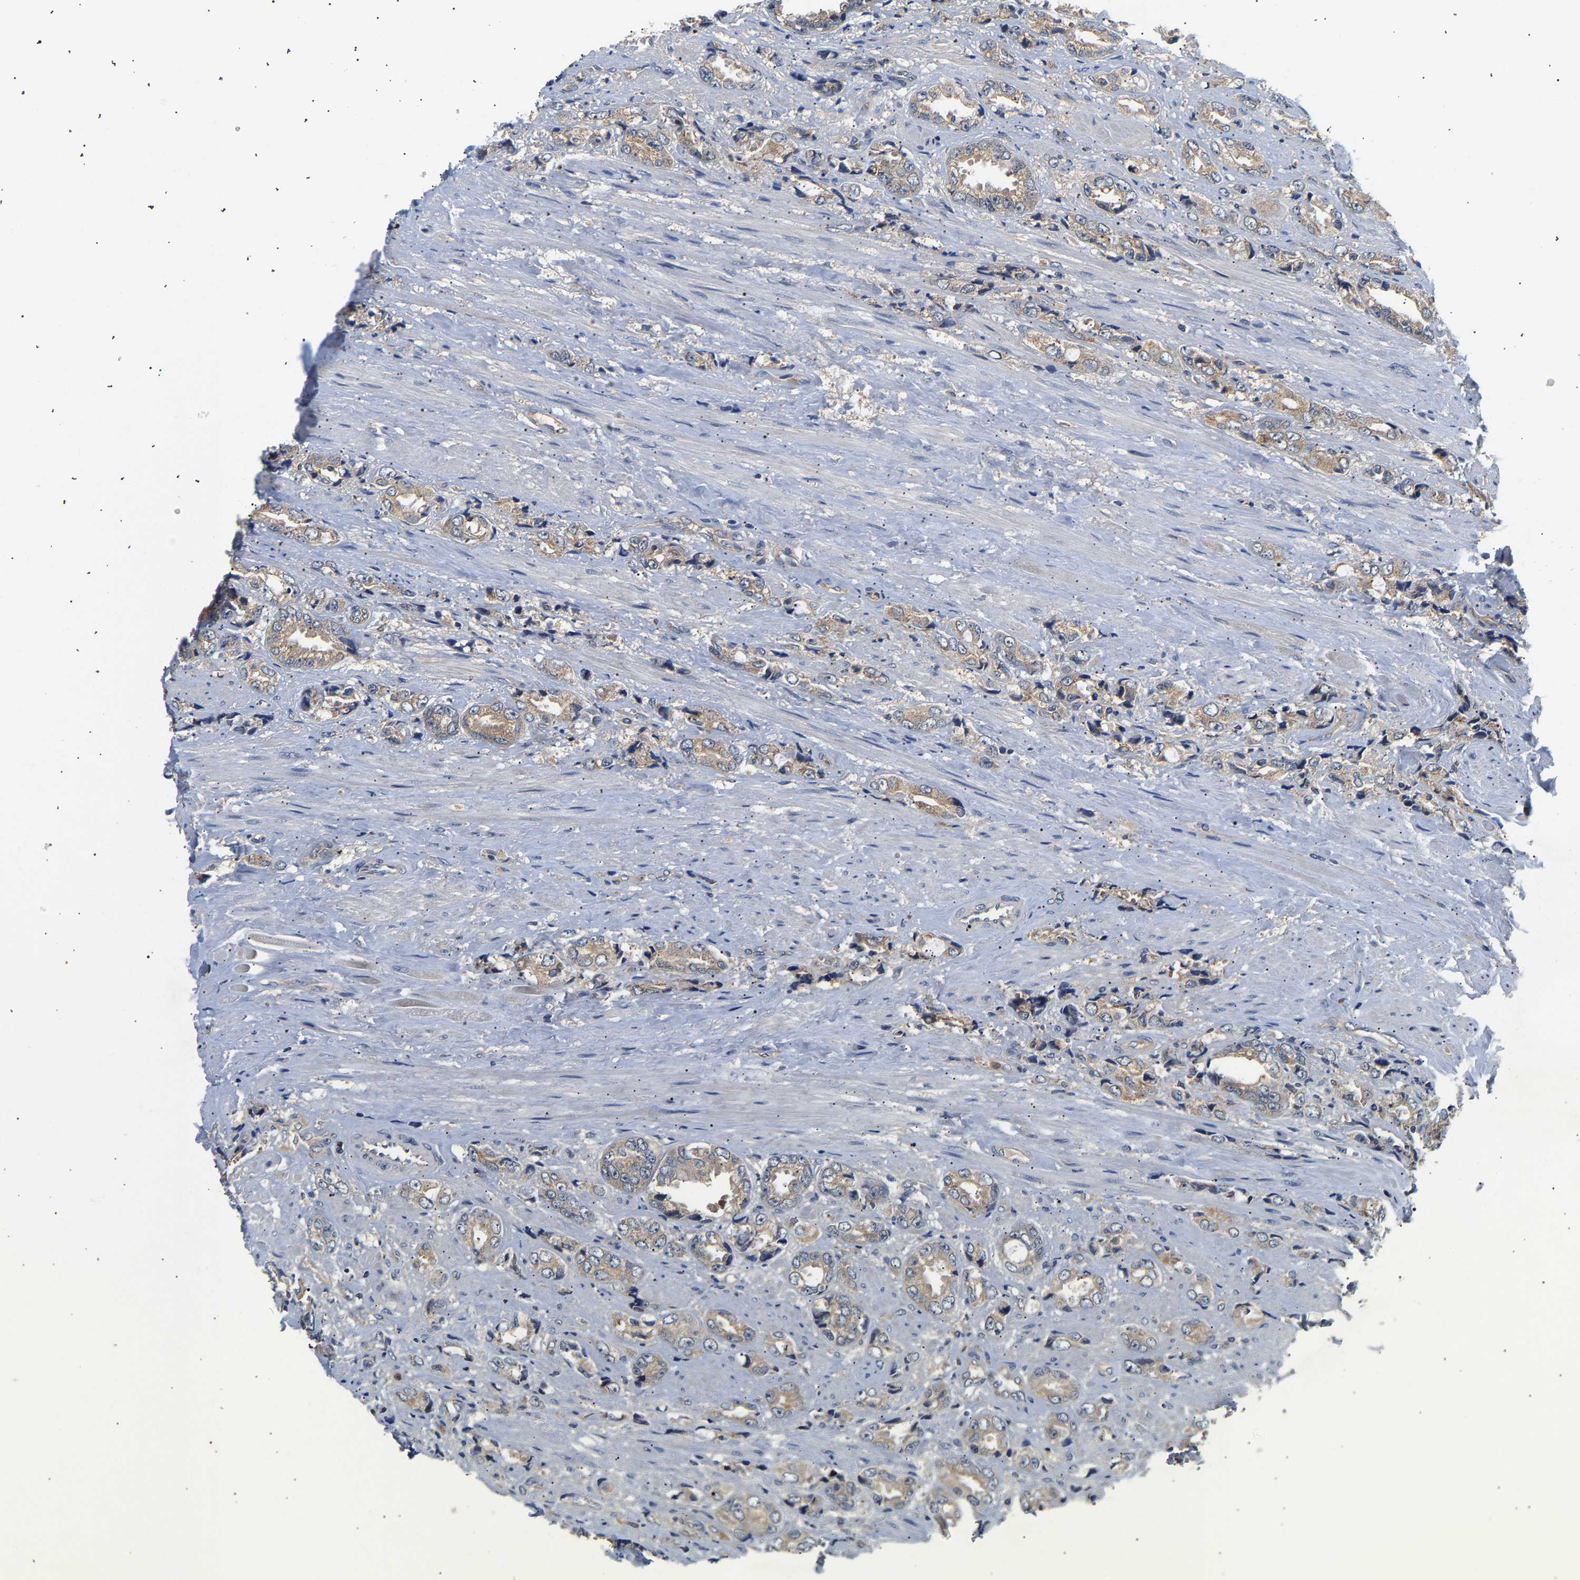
{"staining": {"intensity": "weak", "quantity": ">75%", "location": "cytoplasmic/membranous"}, "tissue": "prostate cancer", "cell_type": "Tumor cells", "image_type": "cancer", "snomed": [{"axis": "morphology", "description": "Adenocarcinoma, High grade"}, {"axis": "topography", "description": "Prostate"}], "caption": "This is a micrograph of immunohistochemistry (IHC) staining of prostate cancer, which shows weak staining in the cytoplasmic/membranous of tumor cells.", "gene": "PPID", "patient": {"sex": "male", "age": 61}}